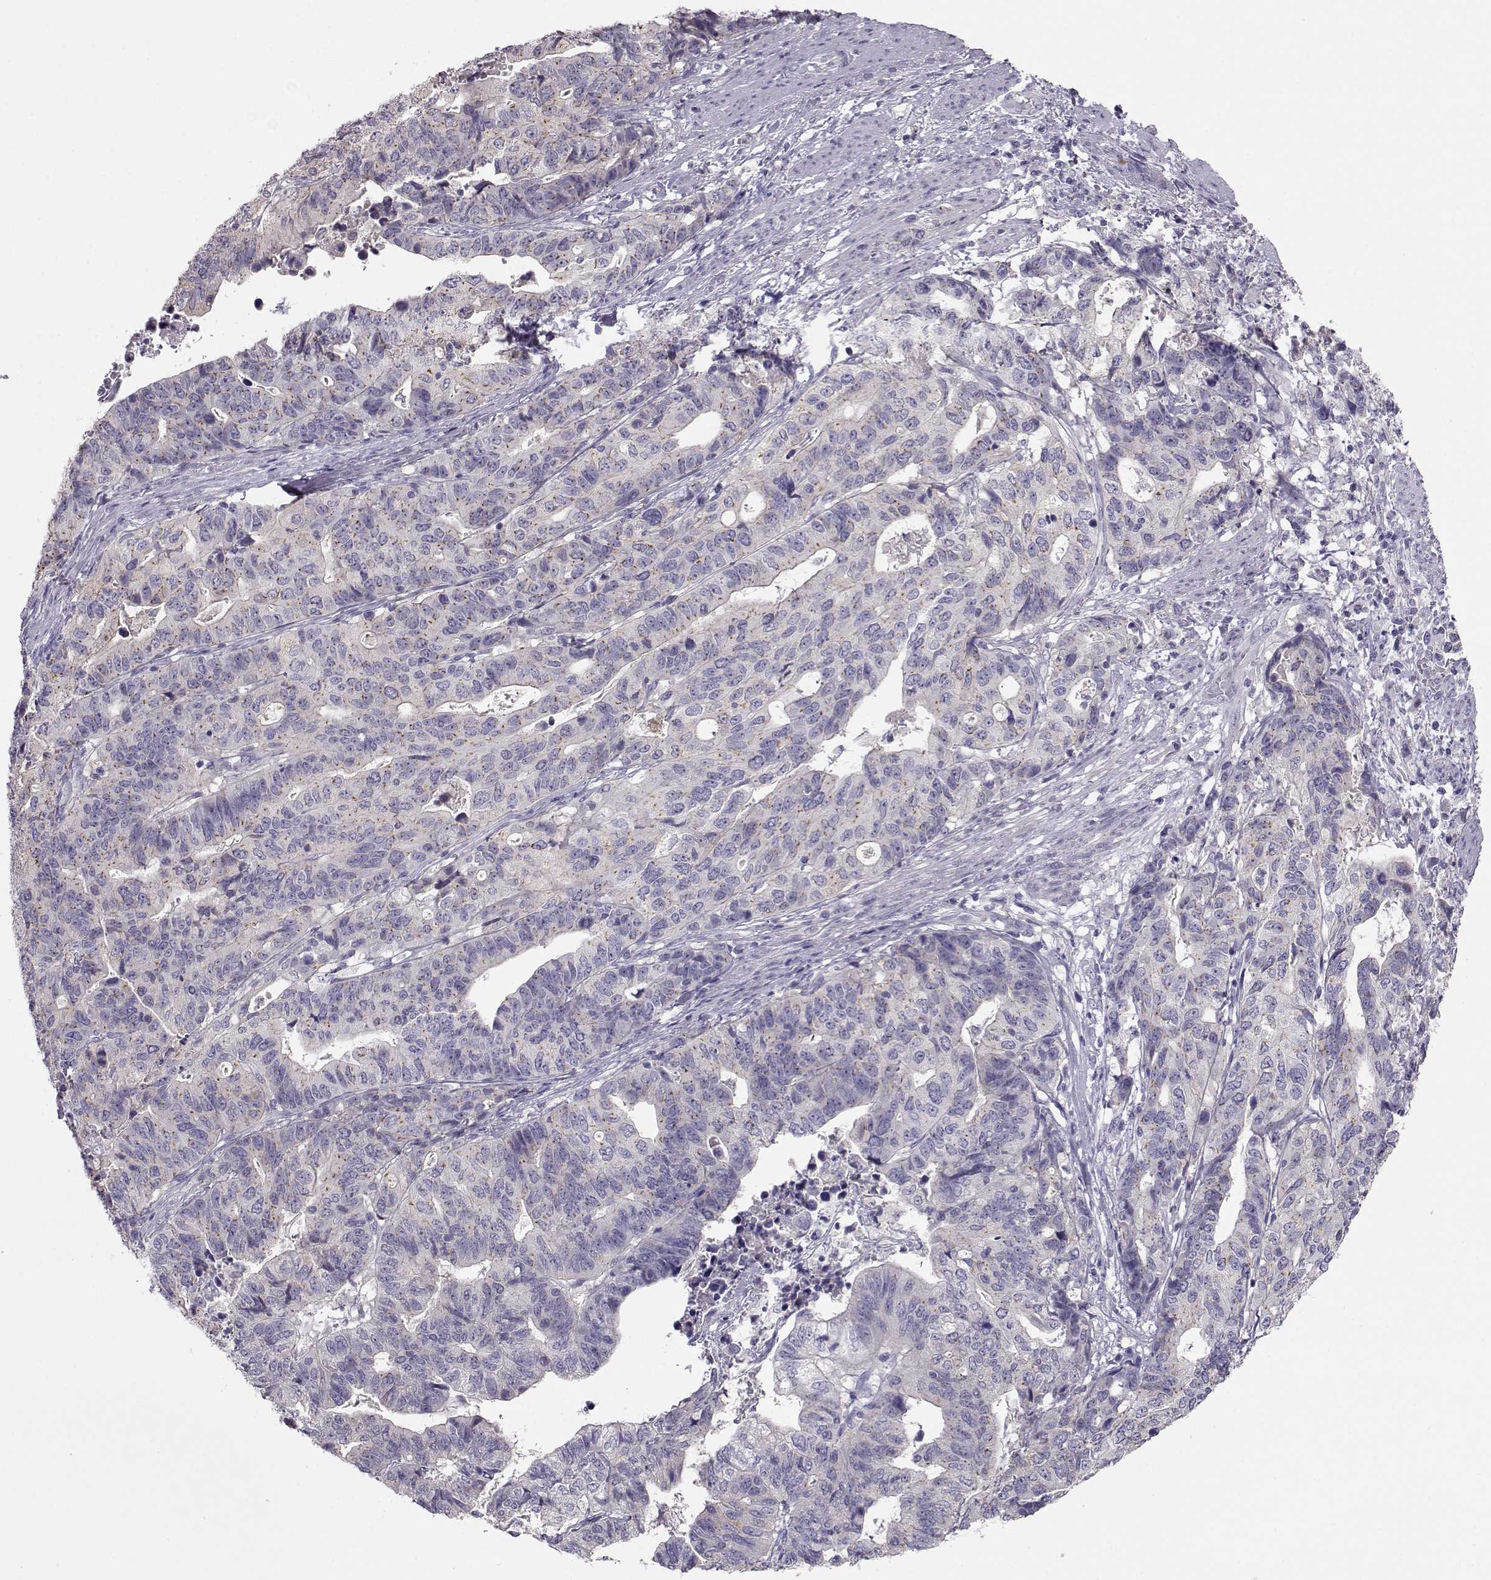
{"staining": {"intensity": "negative", "quantity": "none", "location": "none"}, "tissue": "stomach cancer", "cell_type": "Tumor cells", "image_type": "cancer", "snomed": [{"axis": "morphology", "description": "Adenocarcinoma, NOS"}, {"axis": "topography", "description": "Stomach, upper"}], "caption": "Stomach cancer (adenocarcinoma) was stained to show a protein in brown. There is no significant expression in tumor cells.", "gene": "GRK1", "patient": {"sex": "female", "age": 67}}